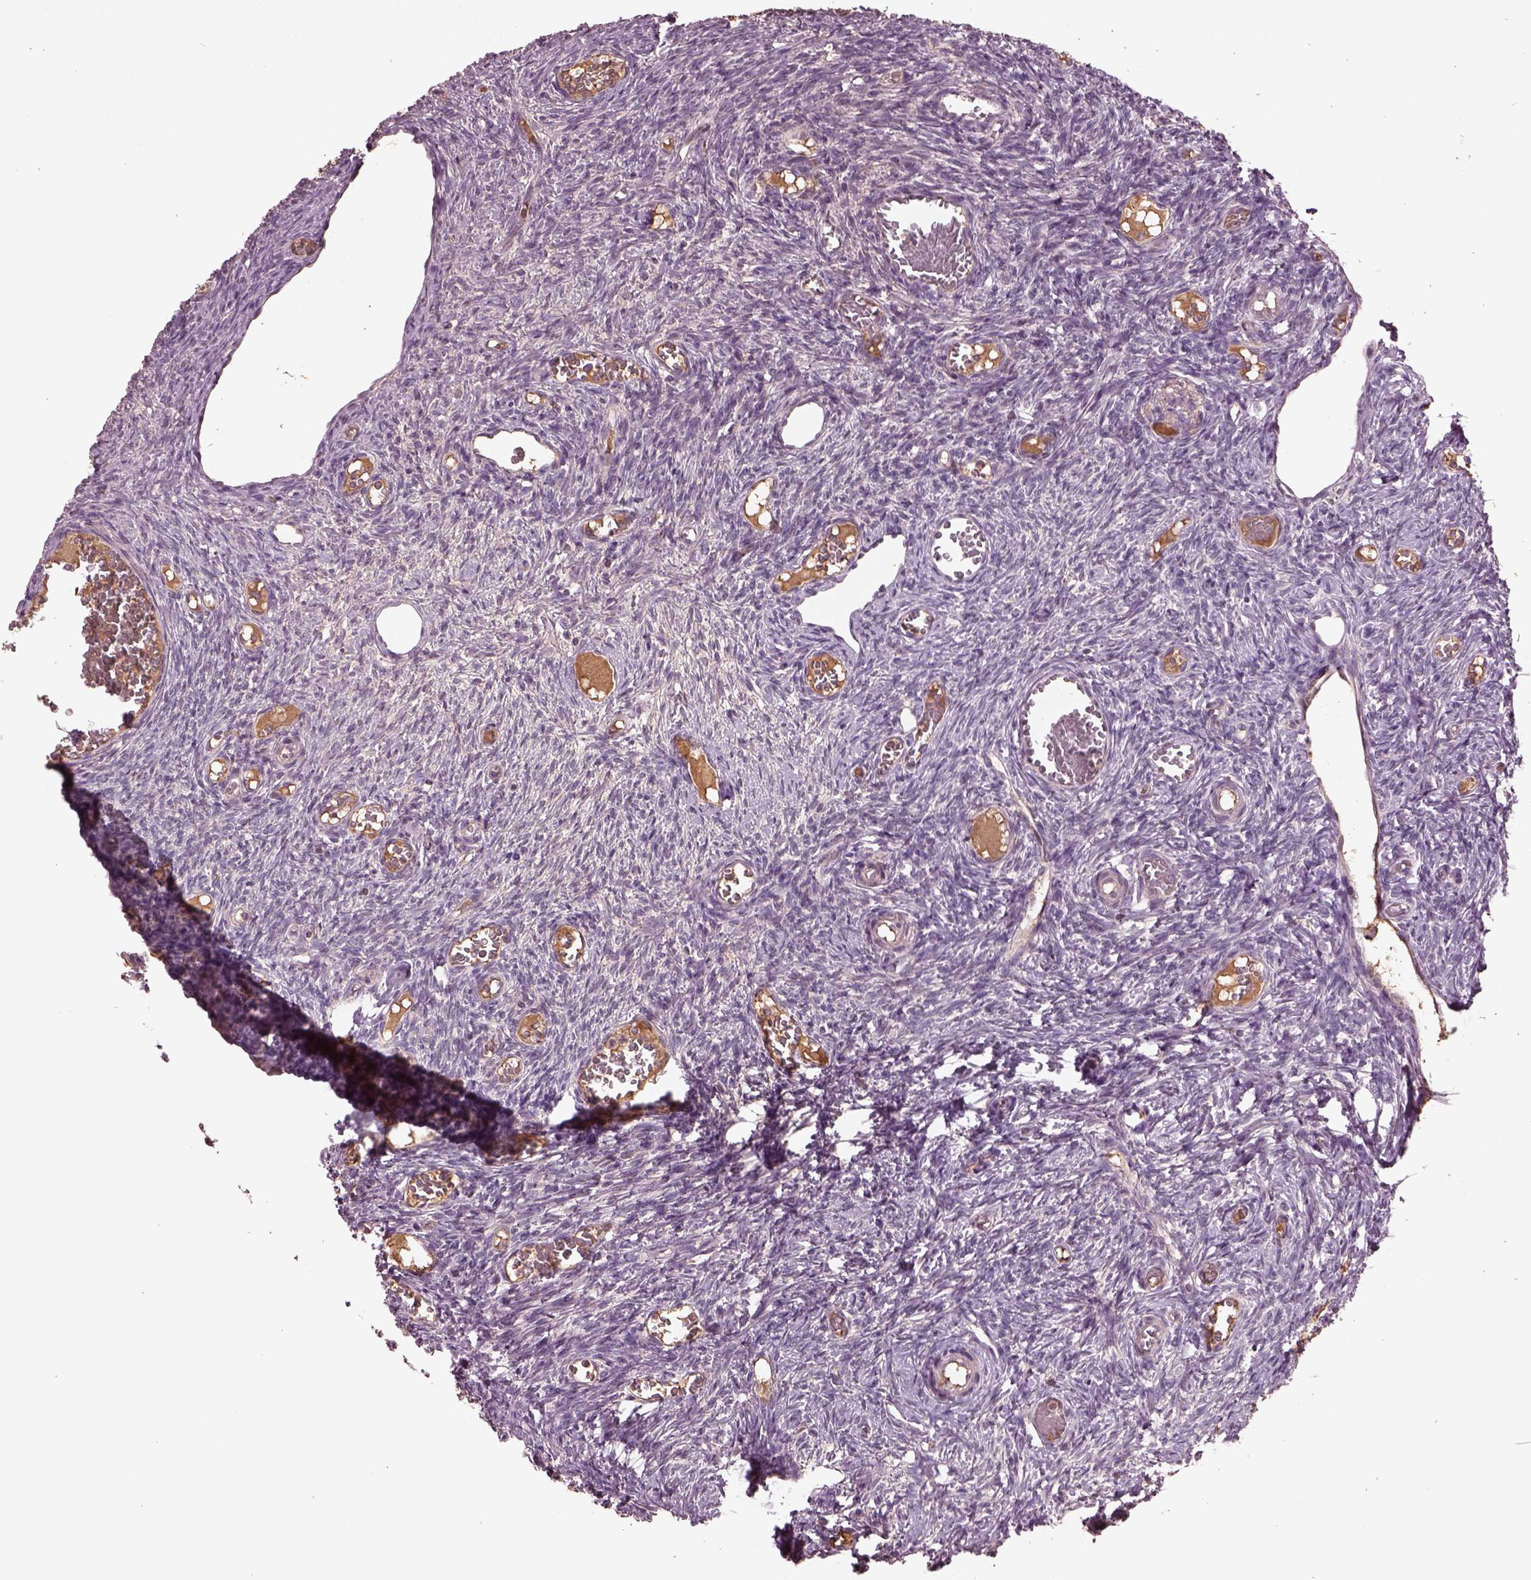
{"staining": {"intensity": "negative", "quantity": "none", "location": "none"}, "tissue": "ovary", "cell_type": "Ovarian stroma cells", "image_type": "normal", "snomed": [{"axis": "morphology", "description": "Normal tissue, NOS"}, {"axis": "topography", "description": "Ovary"}], "caption": "Ovarian stroma cells are negative for protein expression in normal human ovary. (Immunohistochemistry, brightfield microscopy, high magnification).", "gene": "PTX4", "patient": {"sex": "female", "age": 39}}